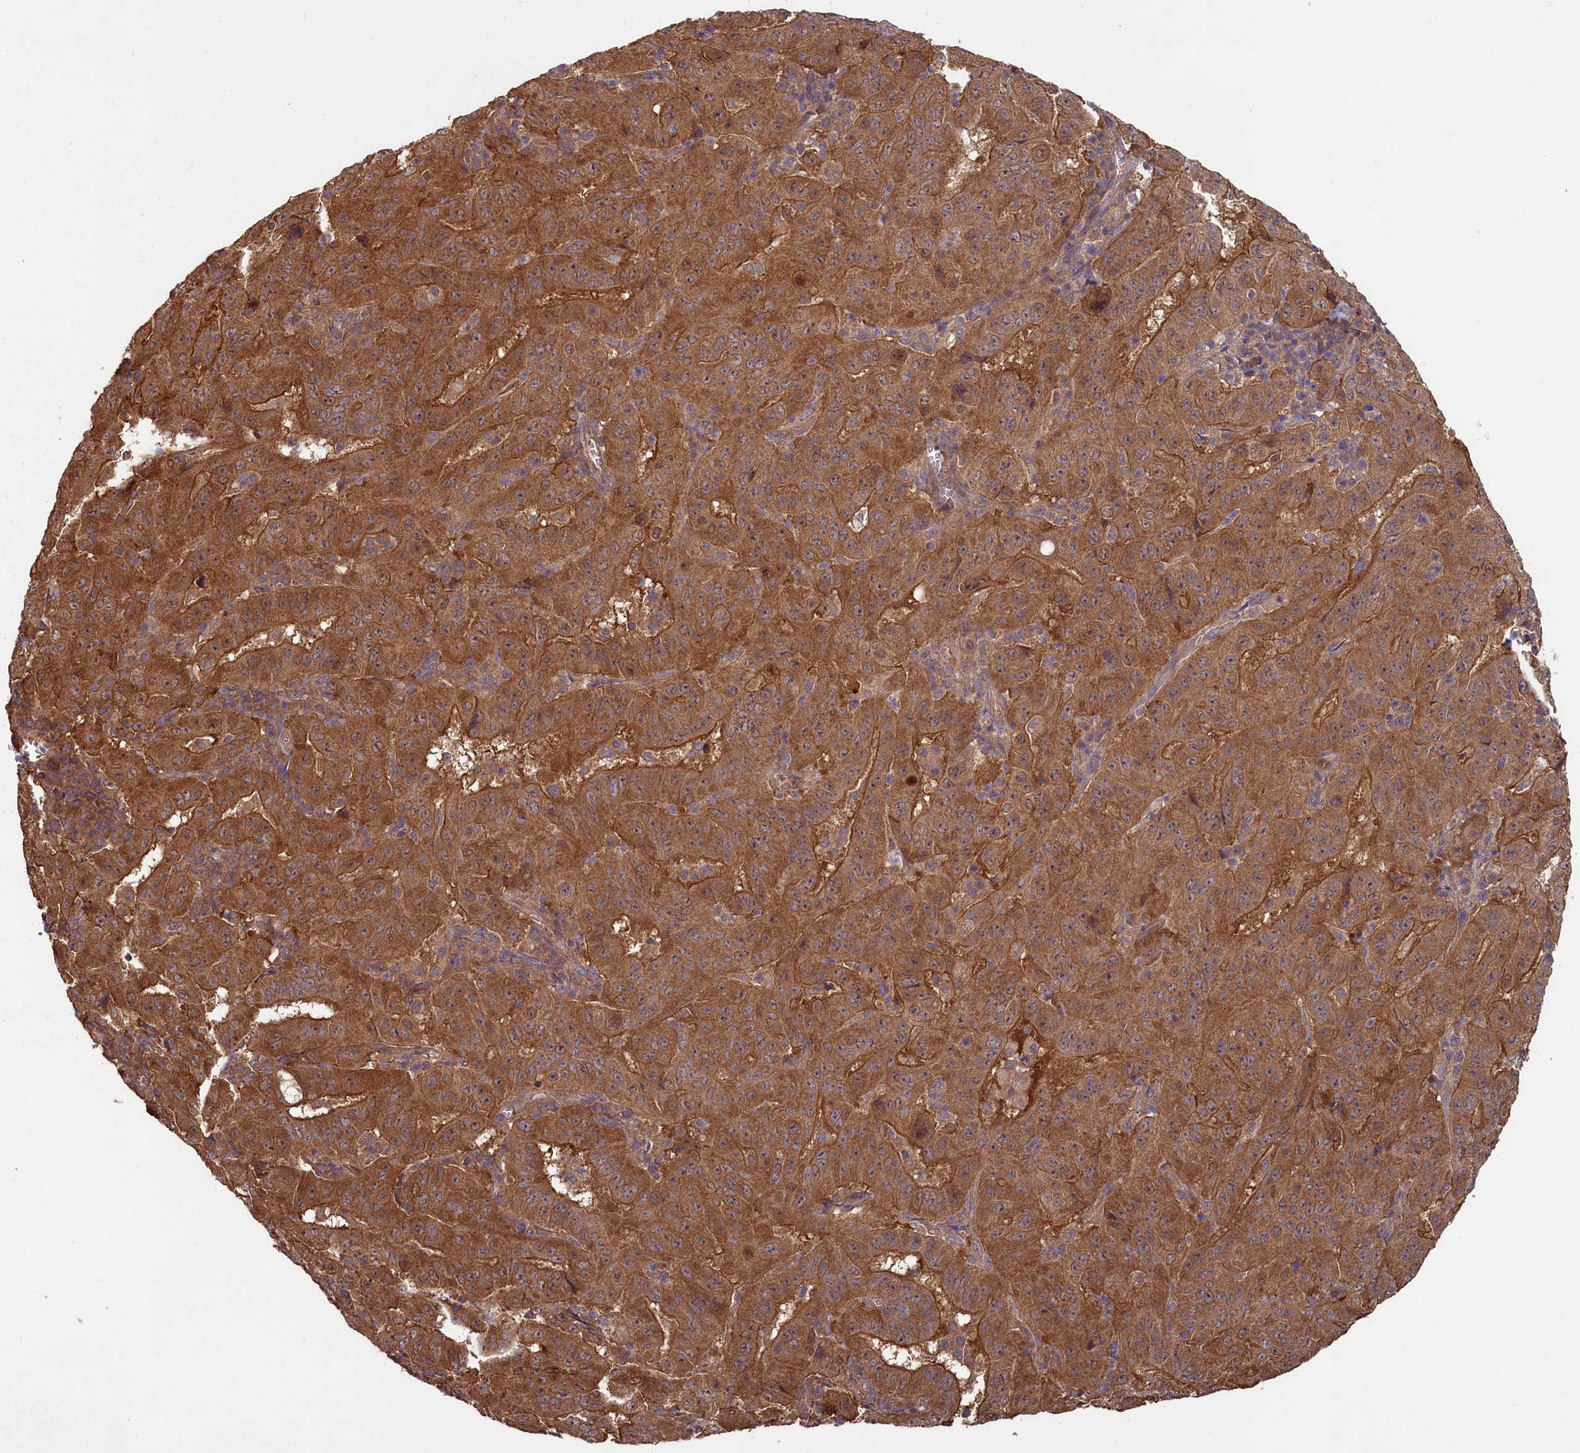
{"staining": {"intensity": "moderate", "quantity": ">75%", "location": "cytoplasmic/membranous"}, "tissue": "pancreatic cancer", "cell_type": "Tumor cells", "image_type": "cancer", "snomed": [{"axis": "morphology", "description": "Adenocarcinoma, NOS"}, {"axis": "topography", "description": "Pancreas"}], "caption": "Pancreatic cancer (adenocarcinoma) tissue reveals moderate cytoplasmic/membranous expression in about >75% of tumor cells, visualized by immunohistochemistry.", "gene": "CIAO2B", "patient": {"sex": "male", "age": 63}}